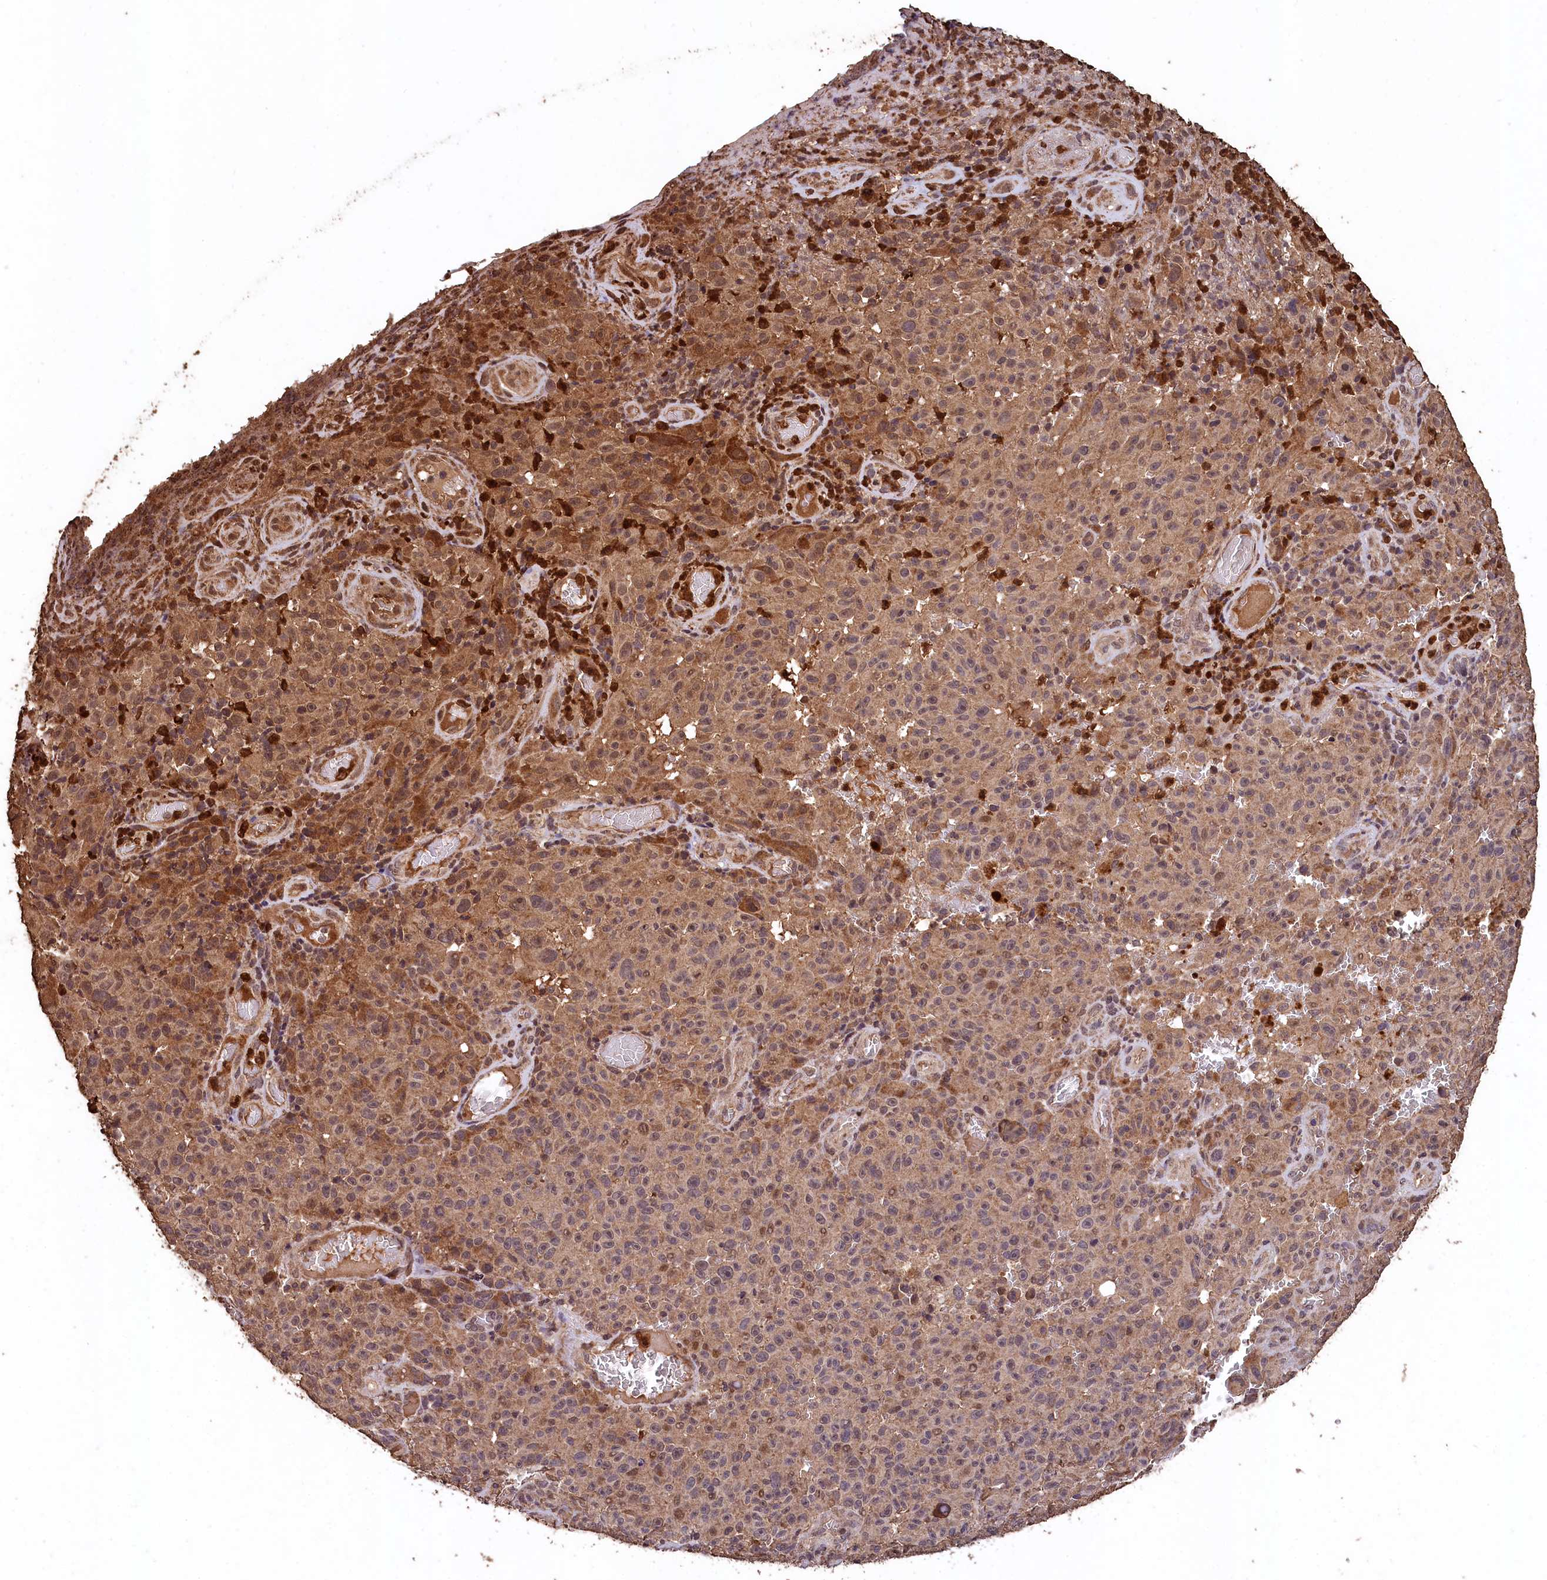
{"staining": {"intensity": "moderate", "quantity": ">75%", "location": "cytoplasmic/membranous,nuclear"}, "tissue": "melanoma", "cell_type": "Tumor cells", "image_type": "cancer", "snomed": [{"axis": "morphology", "description": "Malignant melanoma, NOS"}, {"axis": "topography", "description": "Skin"}], "caption": "Human malignant melanoma stained with a protein marker demonstrates moderate staining in tumor cells.", "gene": "CEP57L1", "patient": {"sex": "female", "age": 82}}